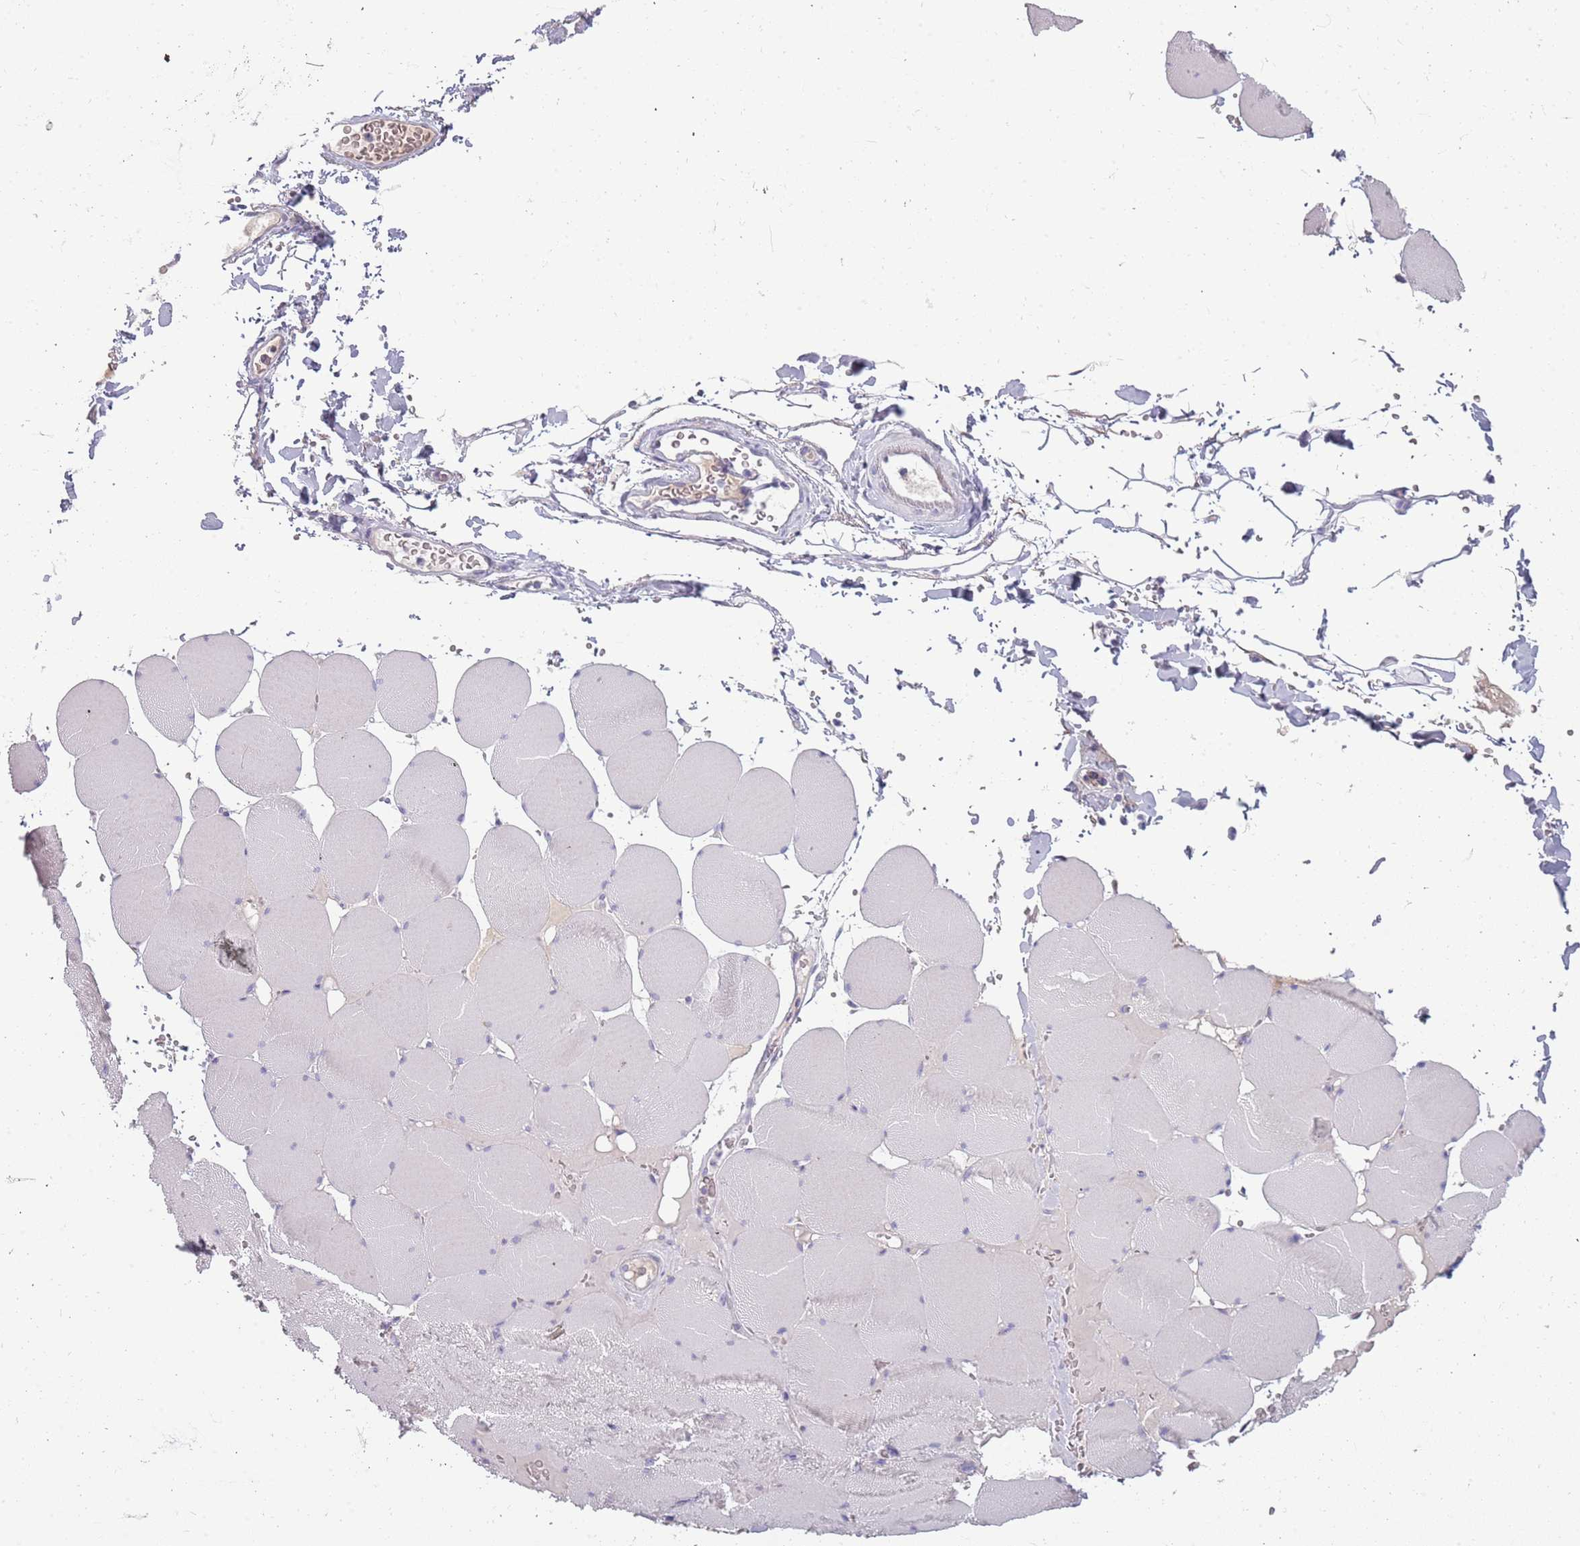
{"staining": {"intensity": "negative", "quantity": "none", "location": "none"}, "tissue": "skeletal muscle", "cell_type": "Myocytes", "image_type": "normal", "snomed": [{"axis": "morphology", "description": "Normal tissue, NOS"}, {"axis": "topography", "description": "Skeletal muscle"}, {"axis": "topography", "description": "Head-Neck"}], "caption": "Skeletal muscle stained for a protein using immunohistochemistry (IHC) reveals no expression myocytes.", "gene": "TNFRSF6B", "patient": {"sex": "male", "age": 66}}